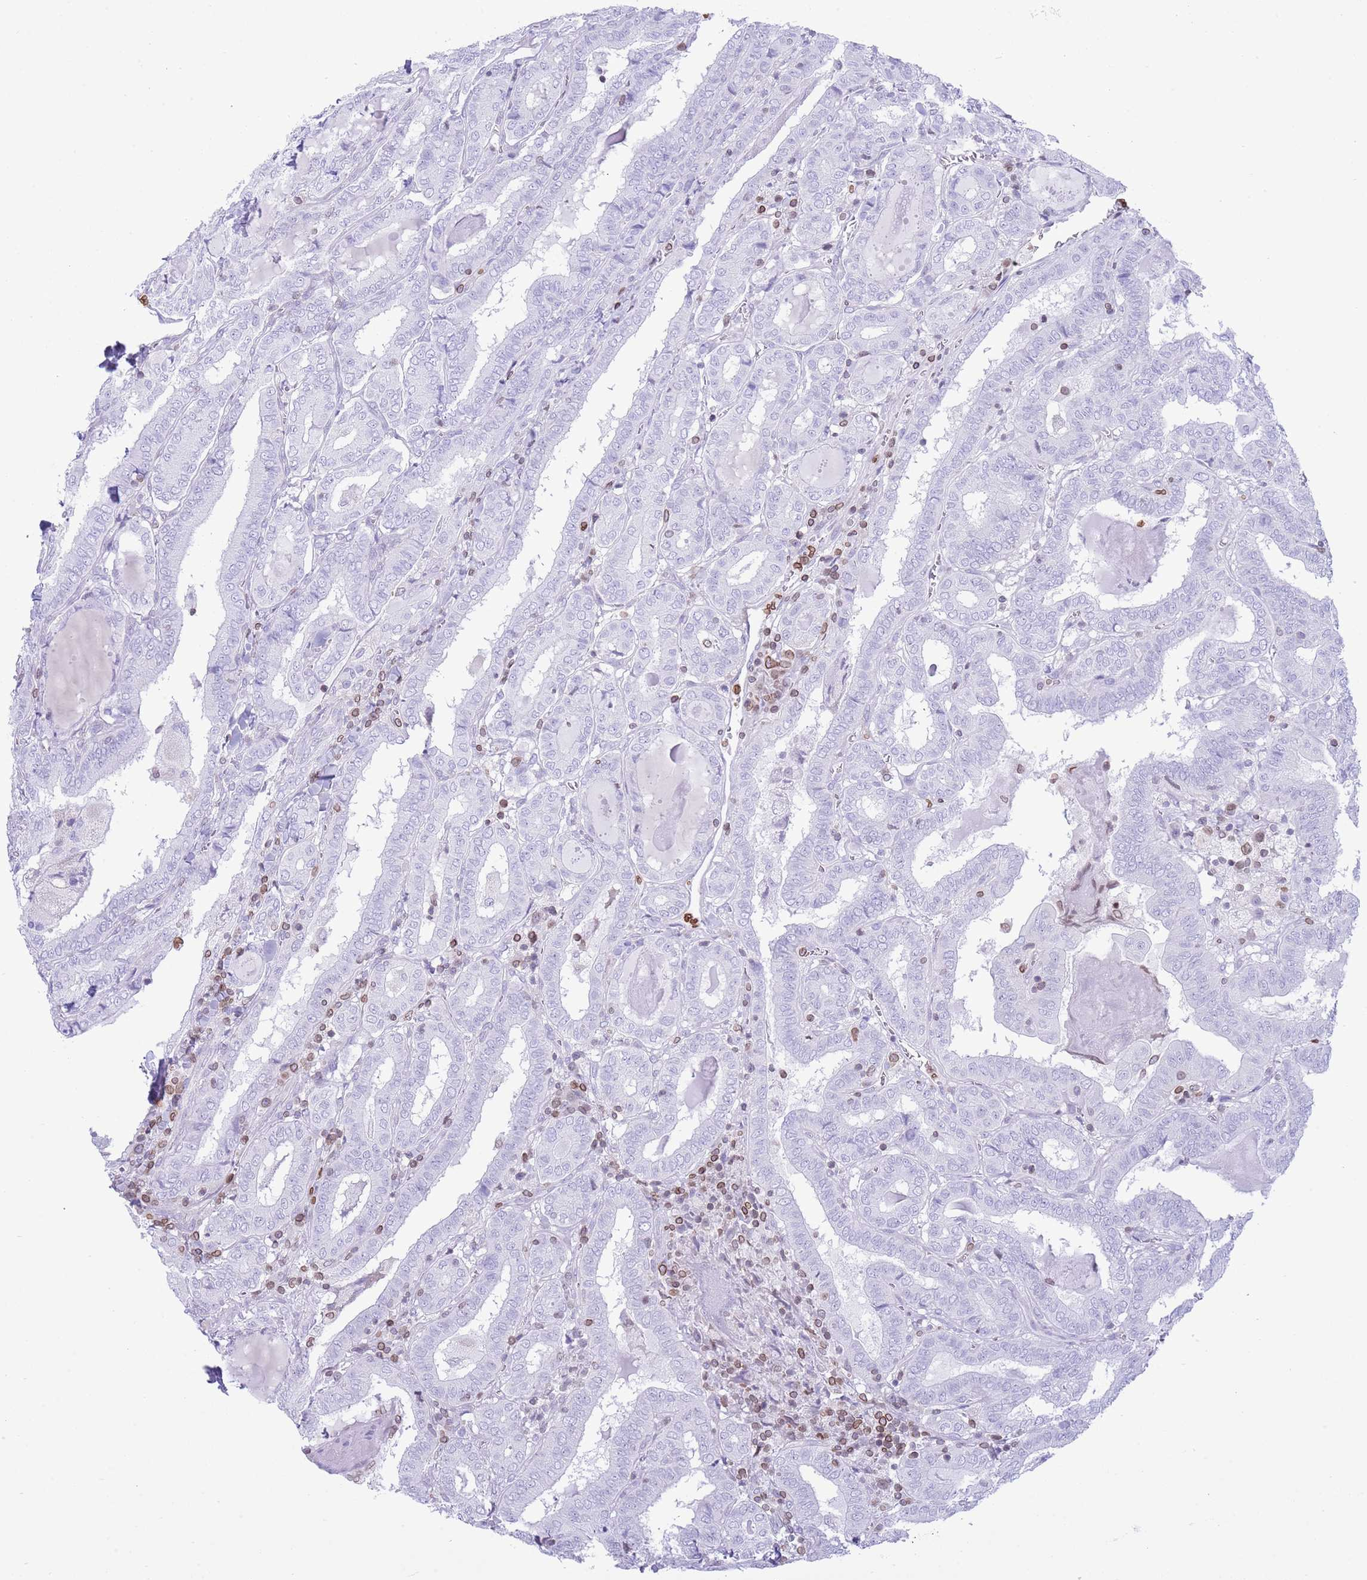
{"staining": {"intensity": "negative", "quantity": "none", "location": "none"}, "tissue": "thyroid cancer", "cell_type": "Tumor cells", "image_type": "cancer", "snomed": [{"axis": "morphology", "description": "Papillary adenocarcinoma, NOS"}, {"axis": "topography", "description": "Thyroid gland"}], "caption": "IHC histopathology image of papillary adenocarcinoma (thyroid) stained for a protein (brown), which shows no positivity in tumor cells.", "gene": "LBR", "patient": {"sex": "female", "age": 72}}